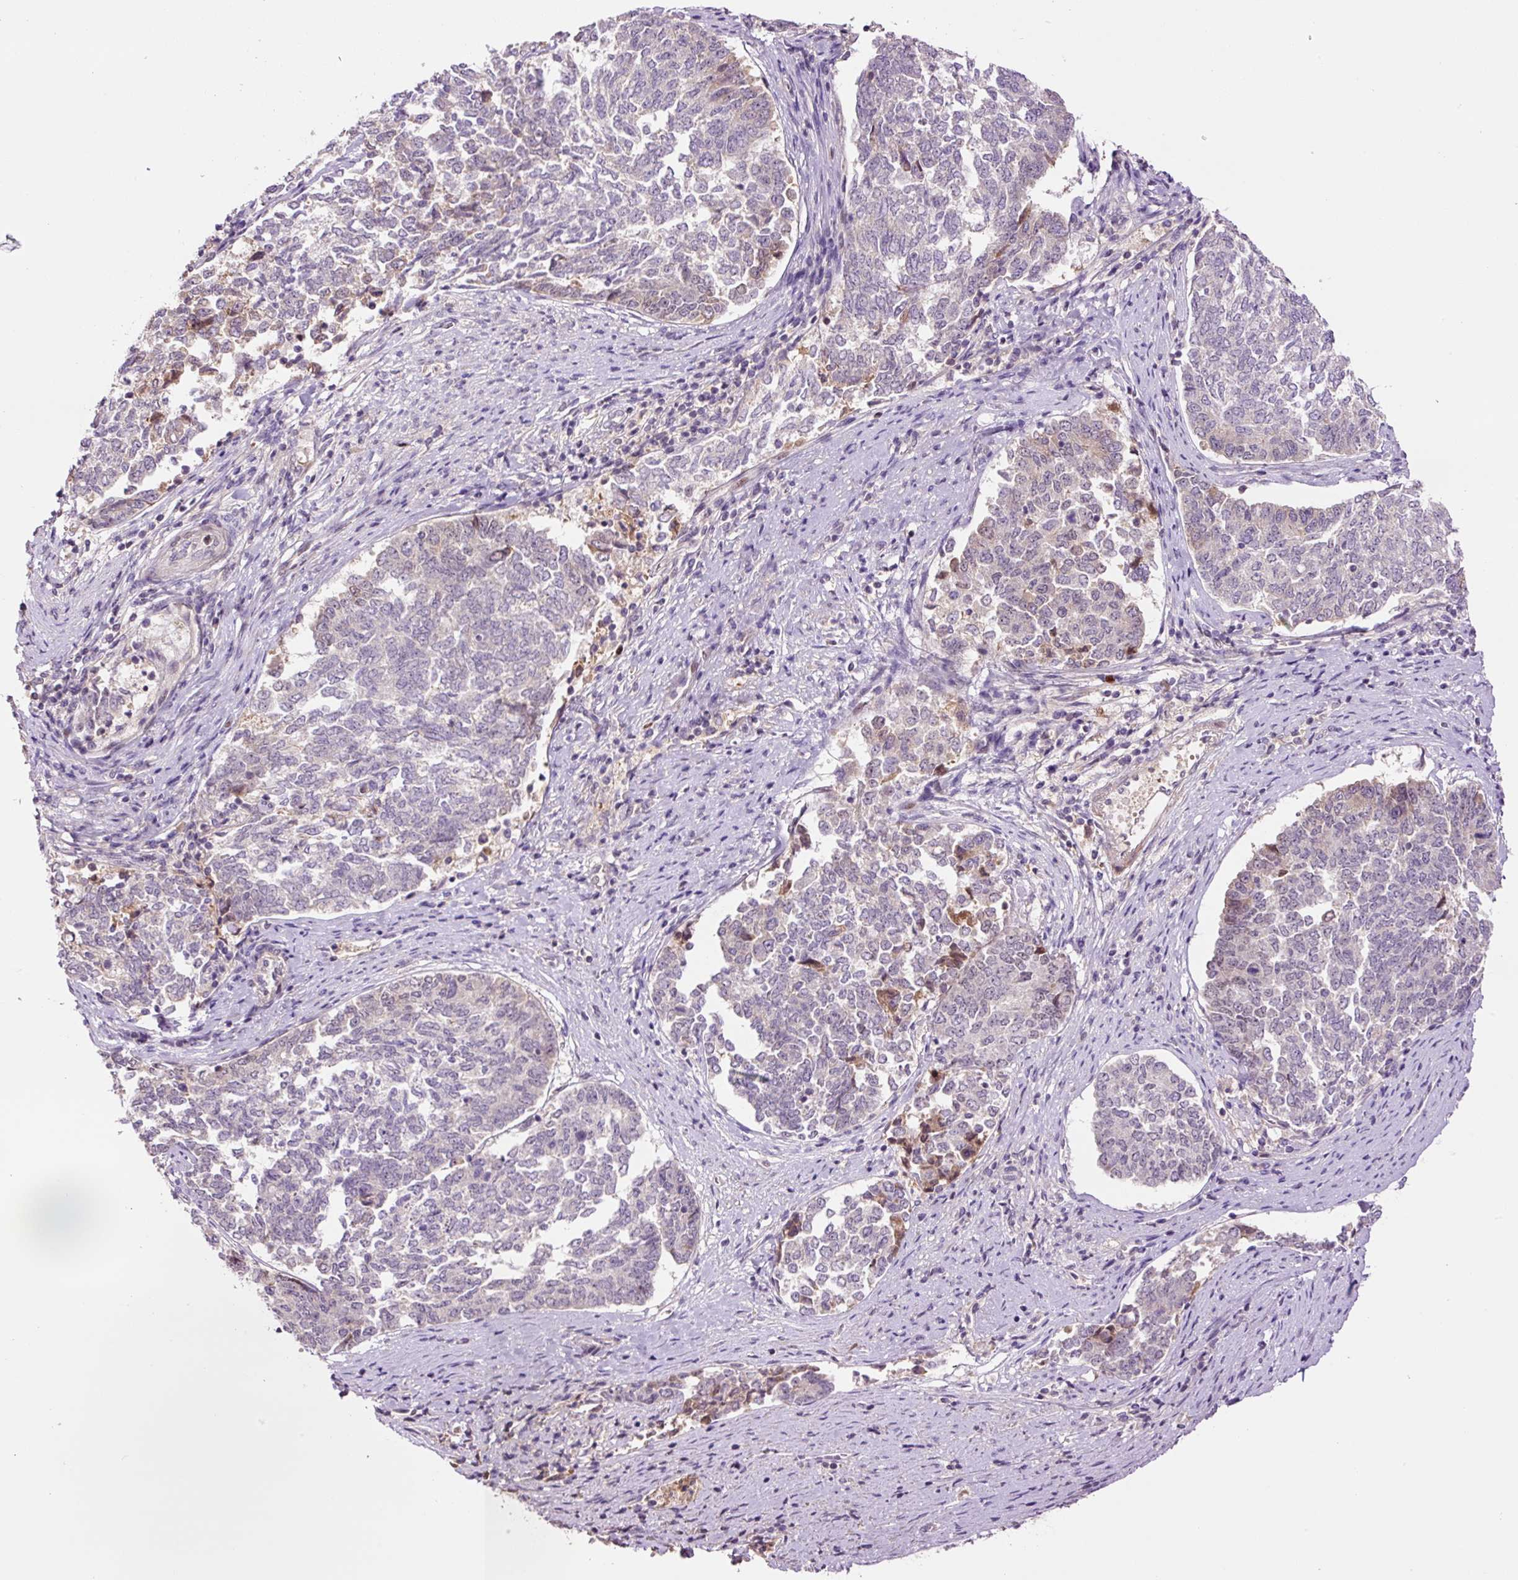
{"staining": {"intensity": "negative", "quantity": "none", "location": "none"}, "tissue": "endometrial cancer", "cell_type": "Tumor cells", "image_type": "cancer", "snomed": [{"axis": "morphology", "description": "Adenocarcinoma, NOS"}, {"axis": "topography", "description": "Endometrium"}], "caption": "DAB (3,3'-diaminobenzidine) immunohistochemical staining of endometrial adenocarcinoma reveals no significant positivity in tumor cells.", "gene": "DPPA4", "patient": {"sex": "female", "age": 80}}